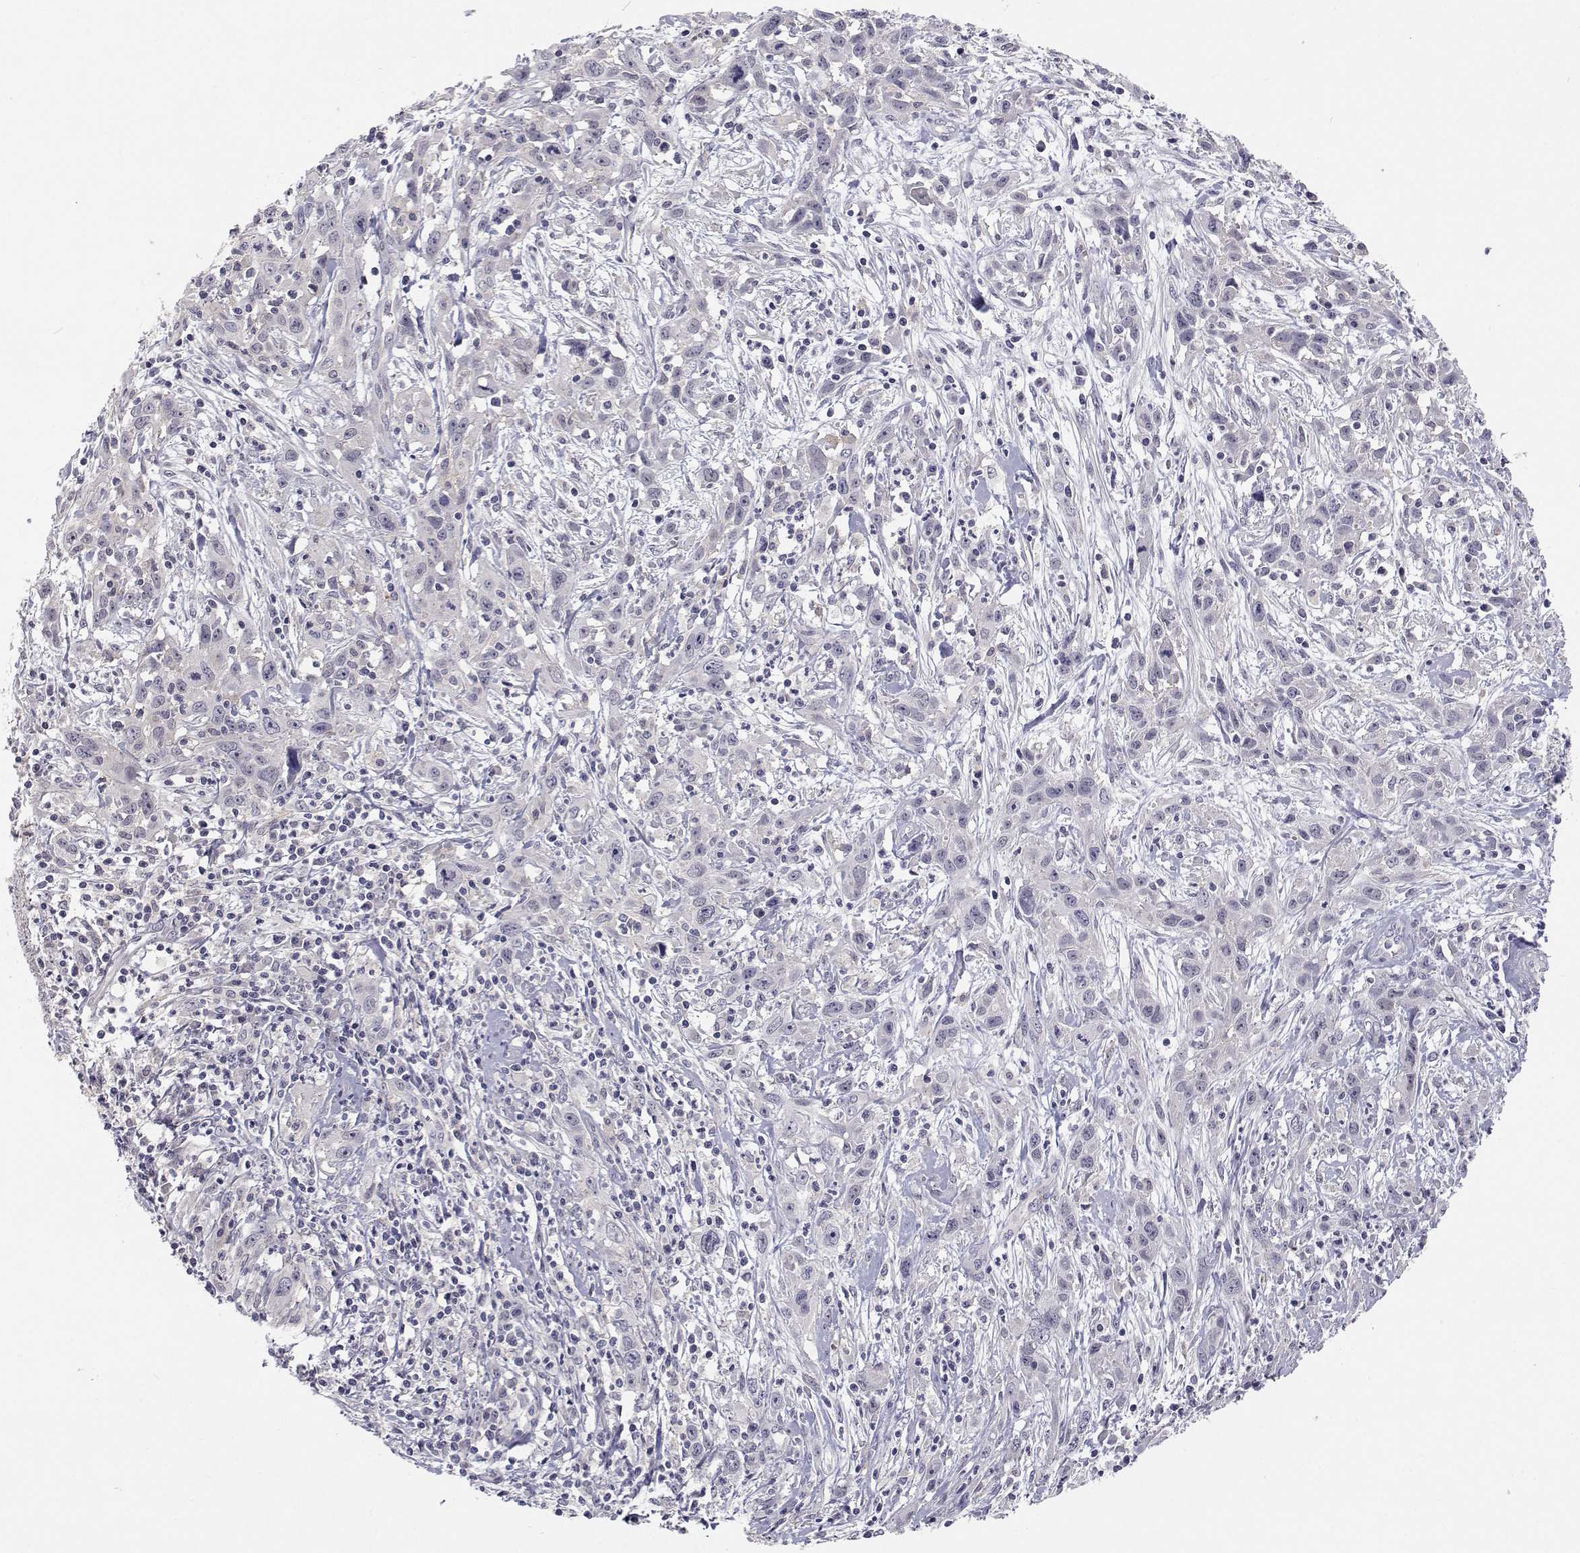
{"staining": {"intensity": "negative", "quantity": "none", "location": "none"}, "tissue": "cervical cancer", "cell_type": "Tumor cells", "image_type": "cancer", "snomed": [{"axis": "morphology", "description": "Squamous cell carcinoma, NOS"}, {"axis": "topography", "description": "Cervix"}], "caption": "A photomicrograph of cervical cancer stained for a protein exhibits no brown staining in tumor cells.", "gene": "MYPN", "patient": {"sex": "female", "age": 38}}